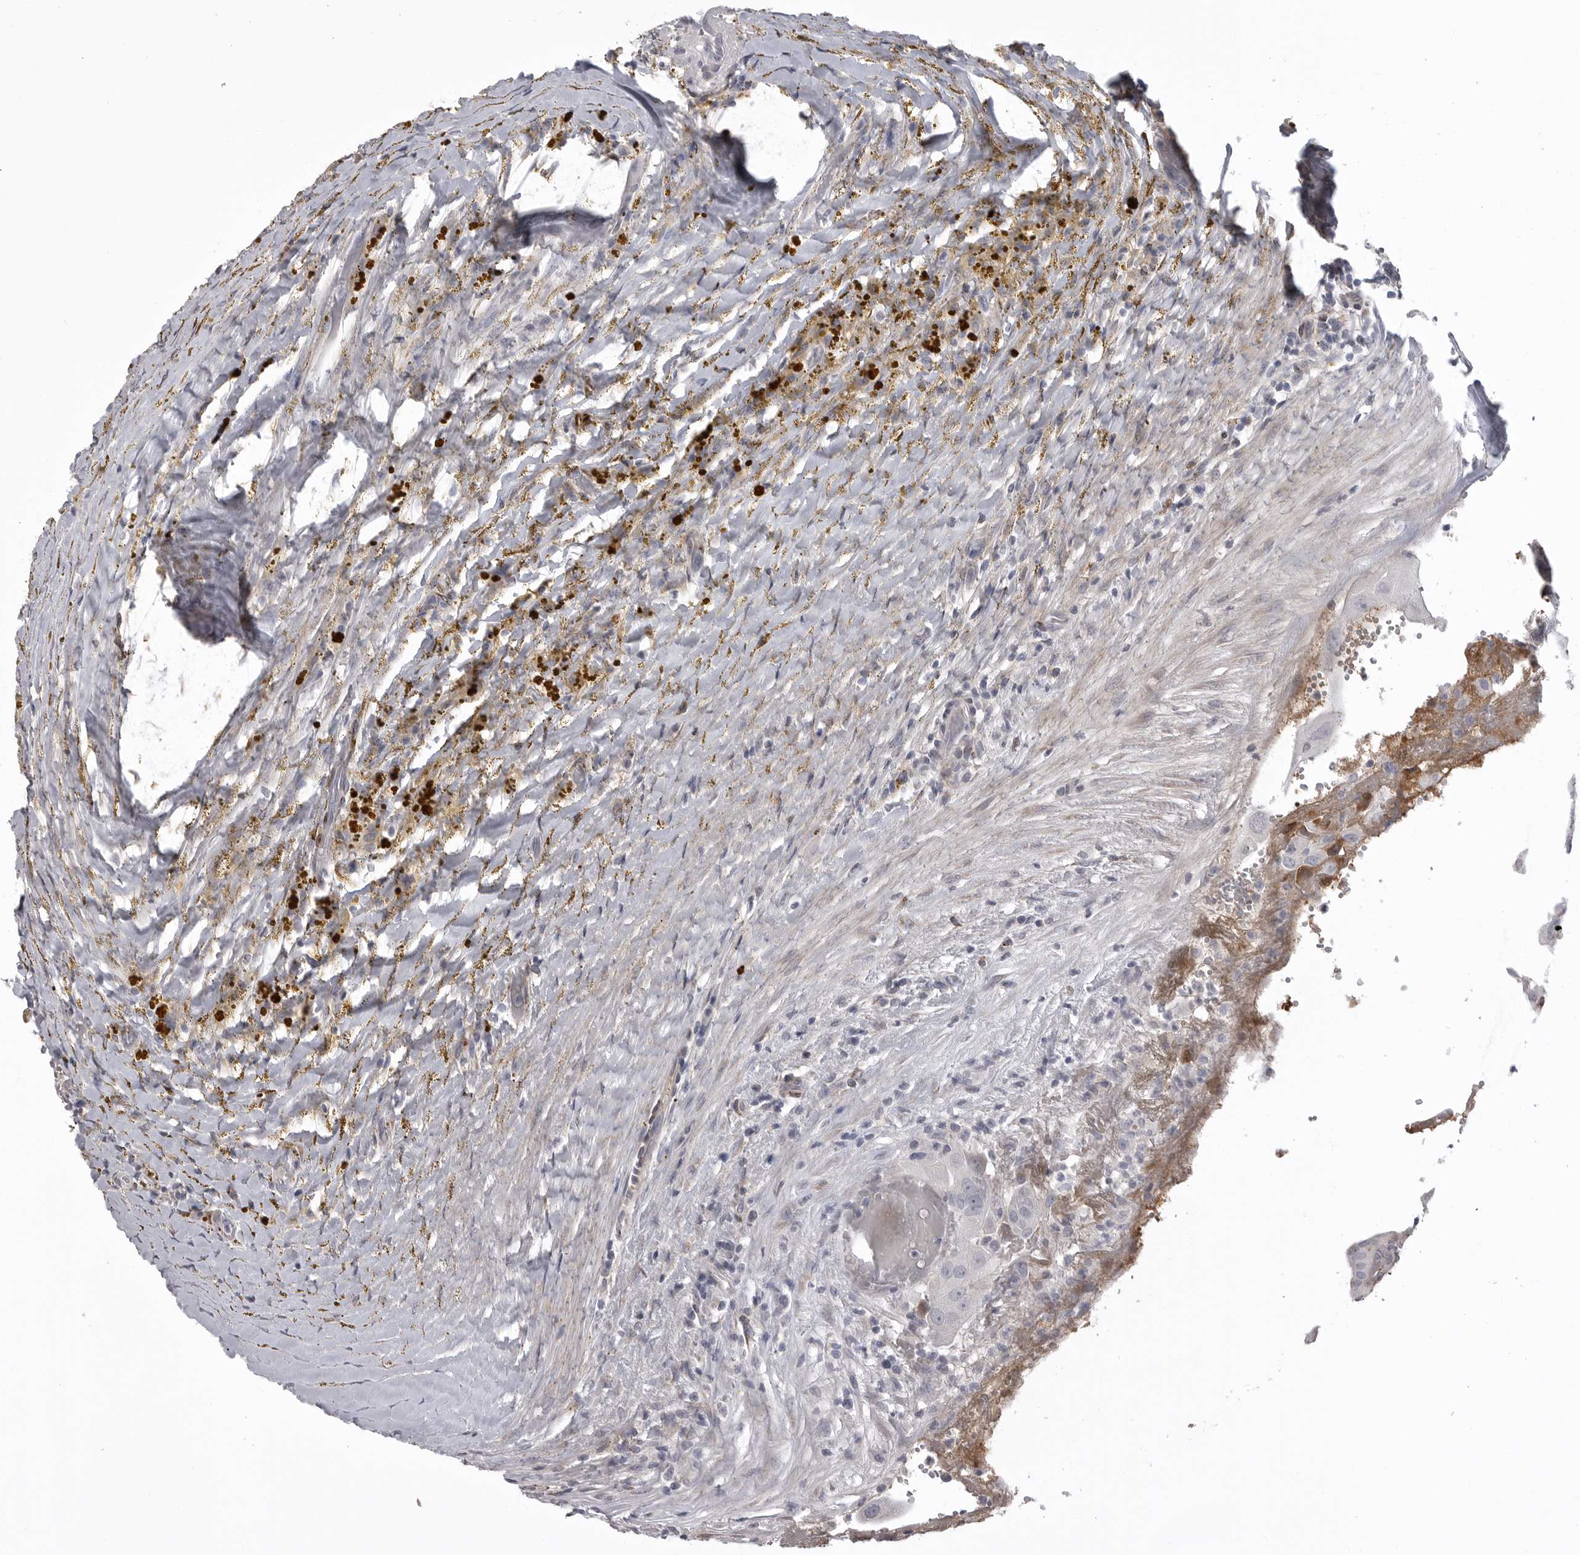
{"staining": {"intensity": "negative", "quantity": "none", "location": "none"}, "tissue": "thyroid cancer", "cell_type": "Tumor cells", "image_type": "cancer", "snomed": [{"axis": "morphology", "description": "Papillary adenocarcinoma, NOS"}, {"axis": "topography", "description": "Thyroid gland"}], "caption": "Thyroid papillary adenocarcinoma was stained to show a protein in brown. There is no significant positivity in tumor cells. Brightfield microscopy of immunohistochemistry (IHC) stained with DAB (3,3'-diaminobenzidine) (brown) and hematoxylin (blue), captured at high magnification.", "gene": "SERPING1", "patient": {"sex": "male", "age": 77}}